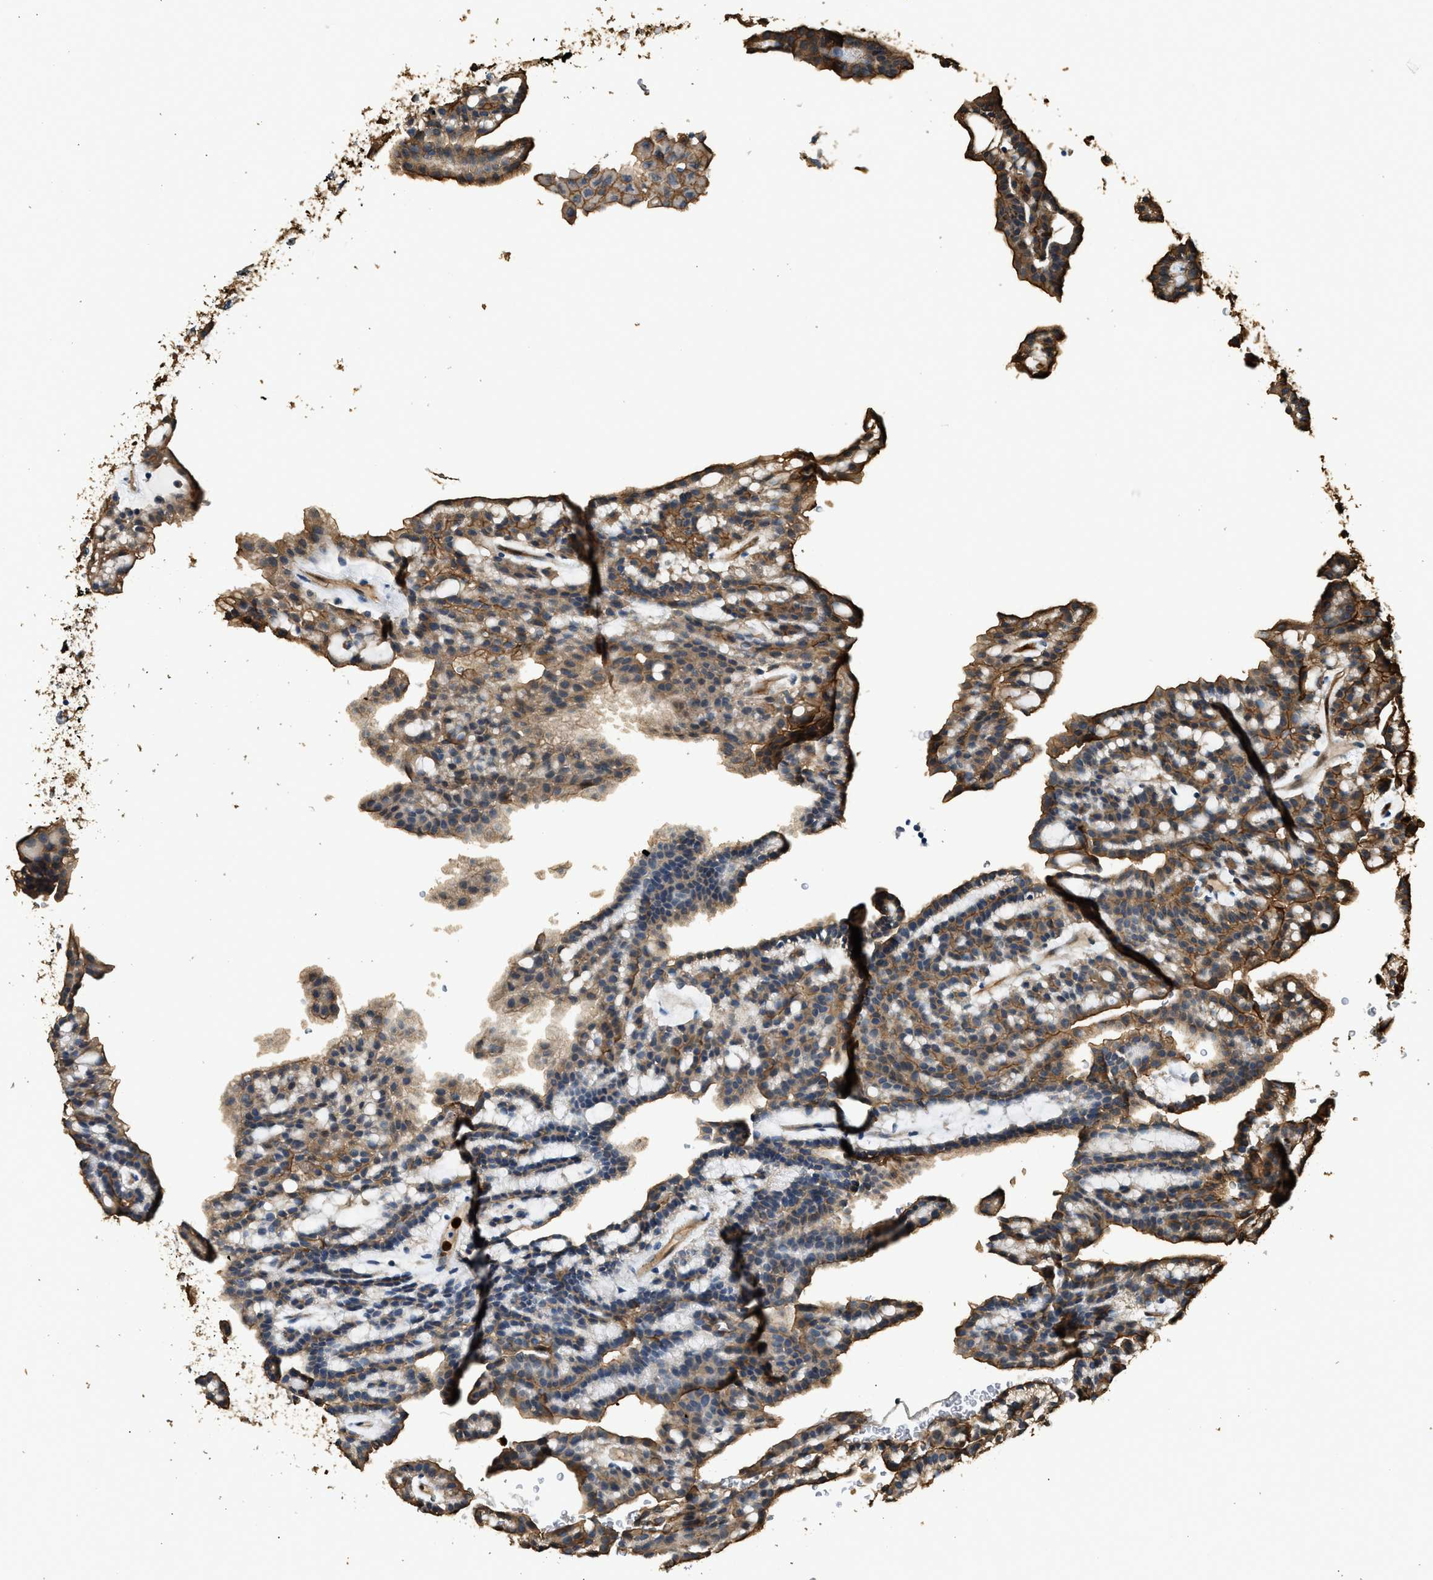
{"staining": {"intensity": "moderate", "quantity": ">75%", "location": "cytoplasmic/membranous"}, "tissue": "renal cancer", "cell_type": "Tumor cells", "image_type": "cancer", "snomed": [{"axis": "morphology", "description": "Adenocarcinoma, NOS"}, {"axis": "topography", "description": "Kidney"}], "caption": "High-power microscopy captured an immunohistochemistry (IHC) micrograph of renal adenocarcinoma, revealing moderate cytoplasmic/membranous expression in about >75% of tumor cells.", "gene": "ANXA3", "patient": {"sex": "male", "age": 63}}